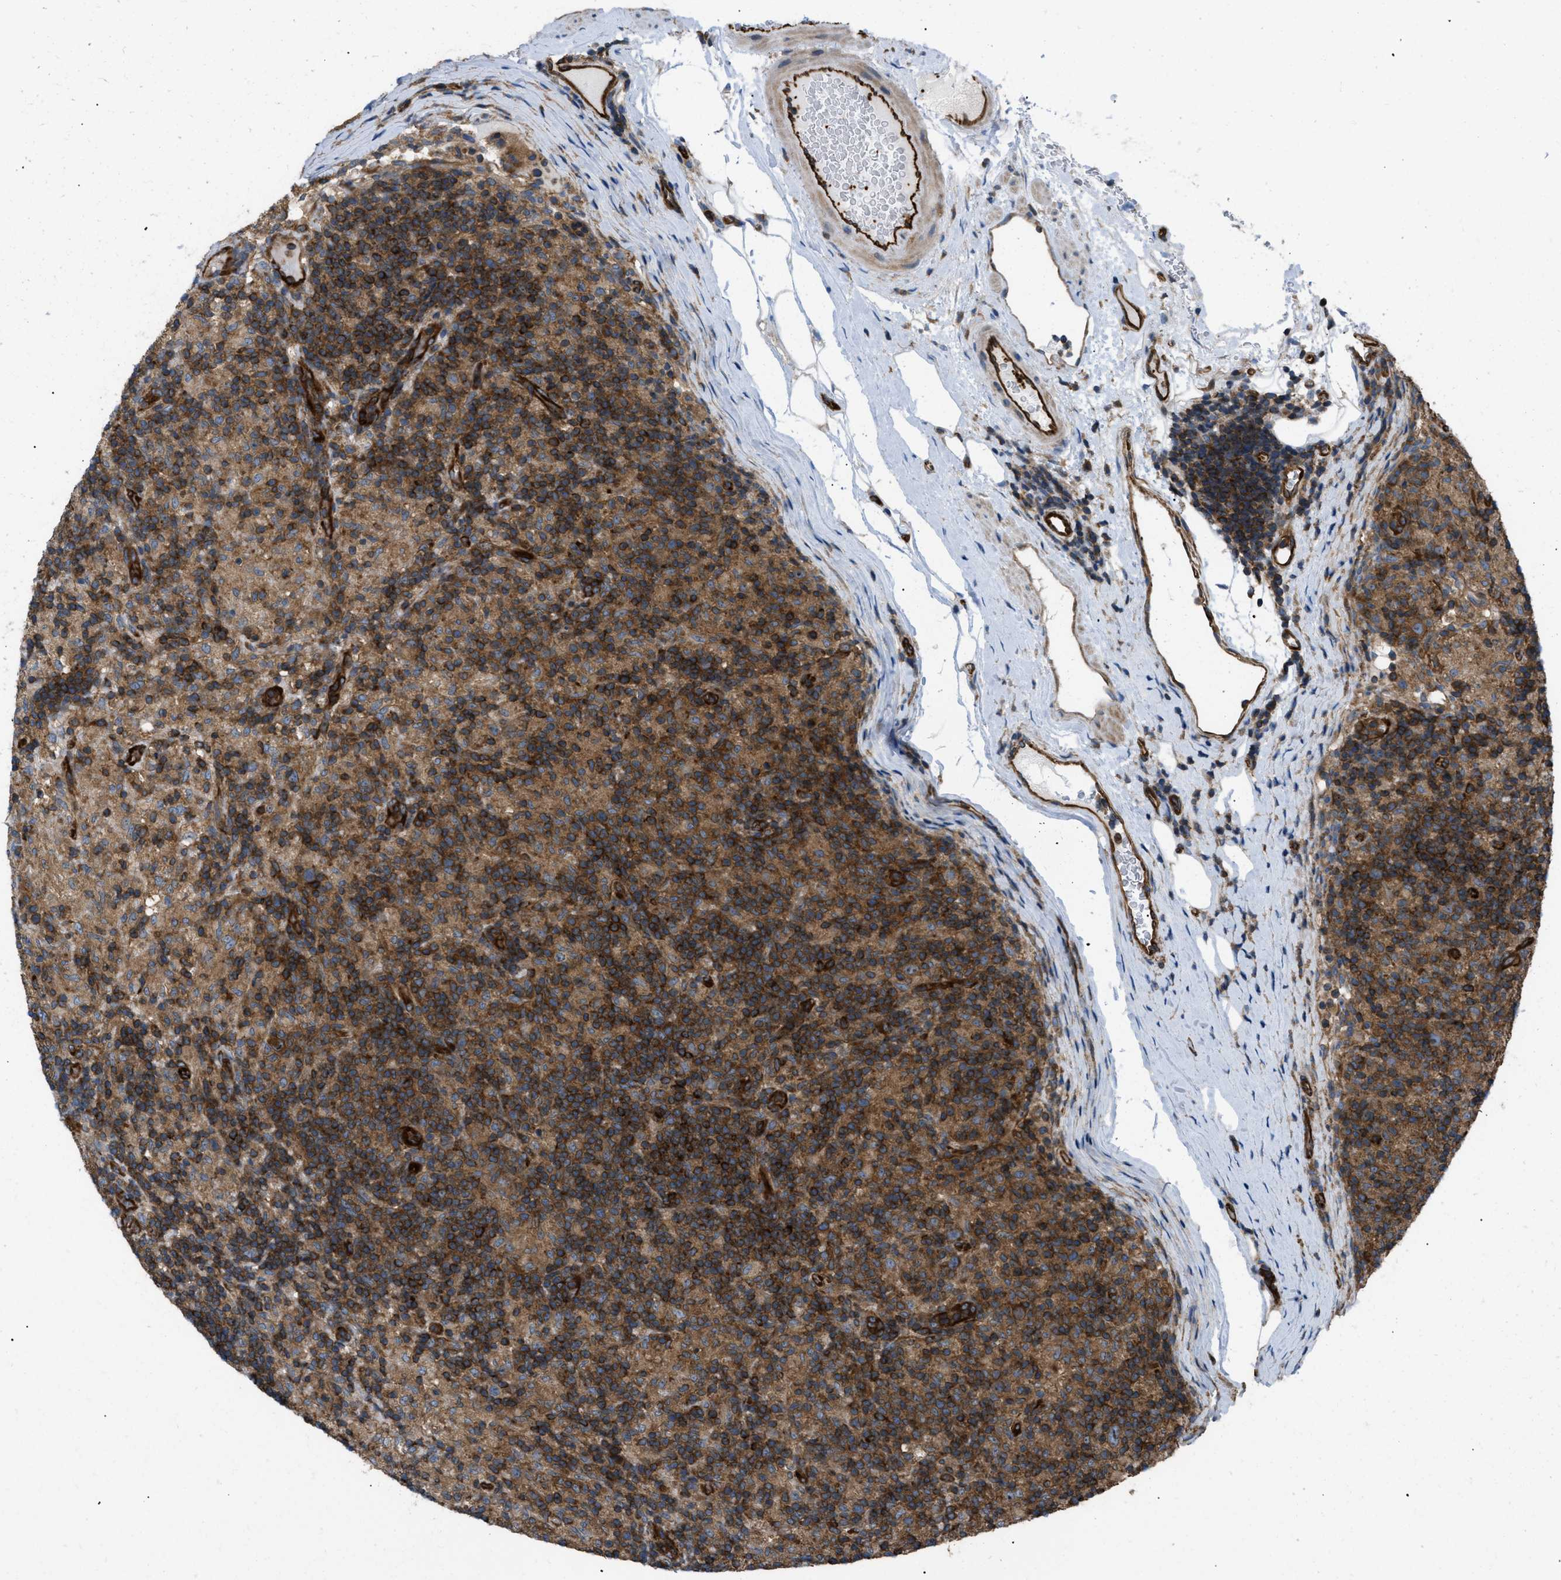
{"staining": {"intensity": "moderate", "quantity": ">75%", "location": "cytoplasmic/membranous,nuclear"}, "tissue": "lymphoma", "cell_type": "Tumor cells", "image_type": "cancer", "snomed": [{"axis": "morphology", "description": "Hodgkin's disease, NOS"}, {"axis": "topography", "description": "Lymph node"}], "caption": "Lymphoma was stained to show a protein in brown. There is medium levels of moderate cytoplasmic/membranous and nuclear expression in approximately >75% of tumor cells.", "gene": "ATP2A3", "patient": {"sex": "male", "age": 70}}